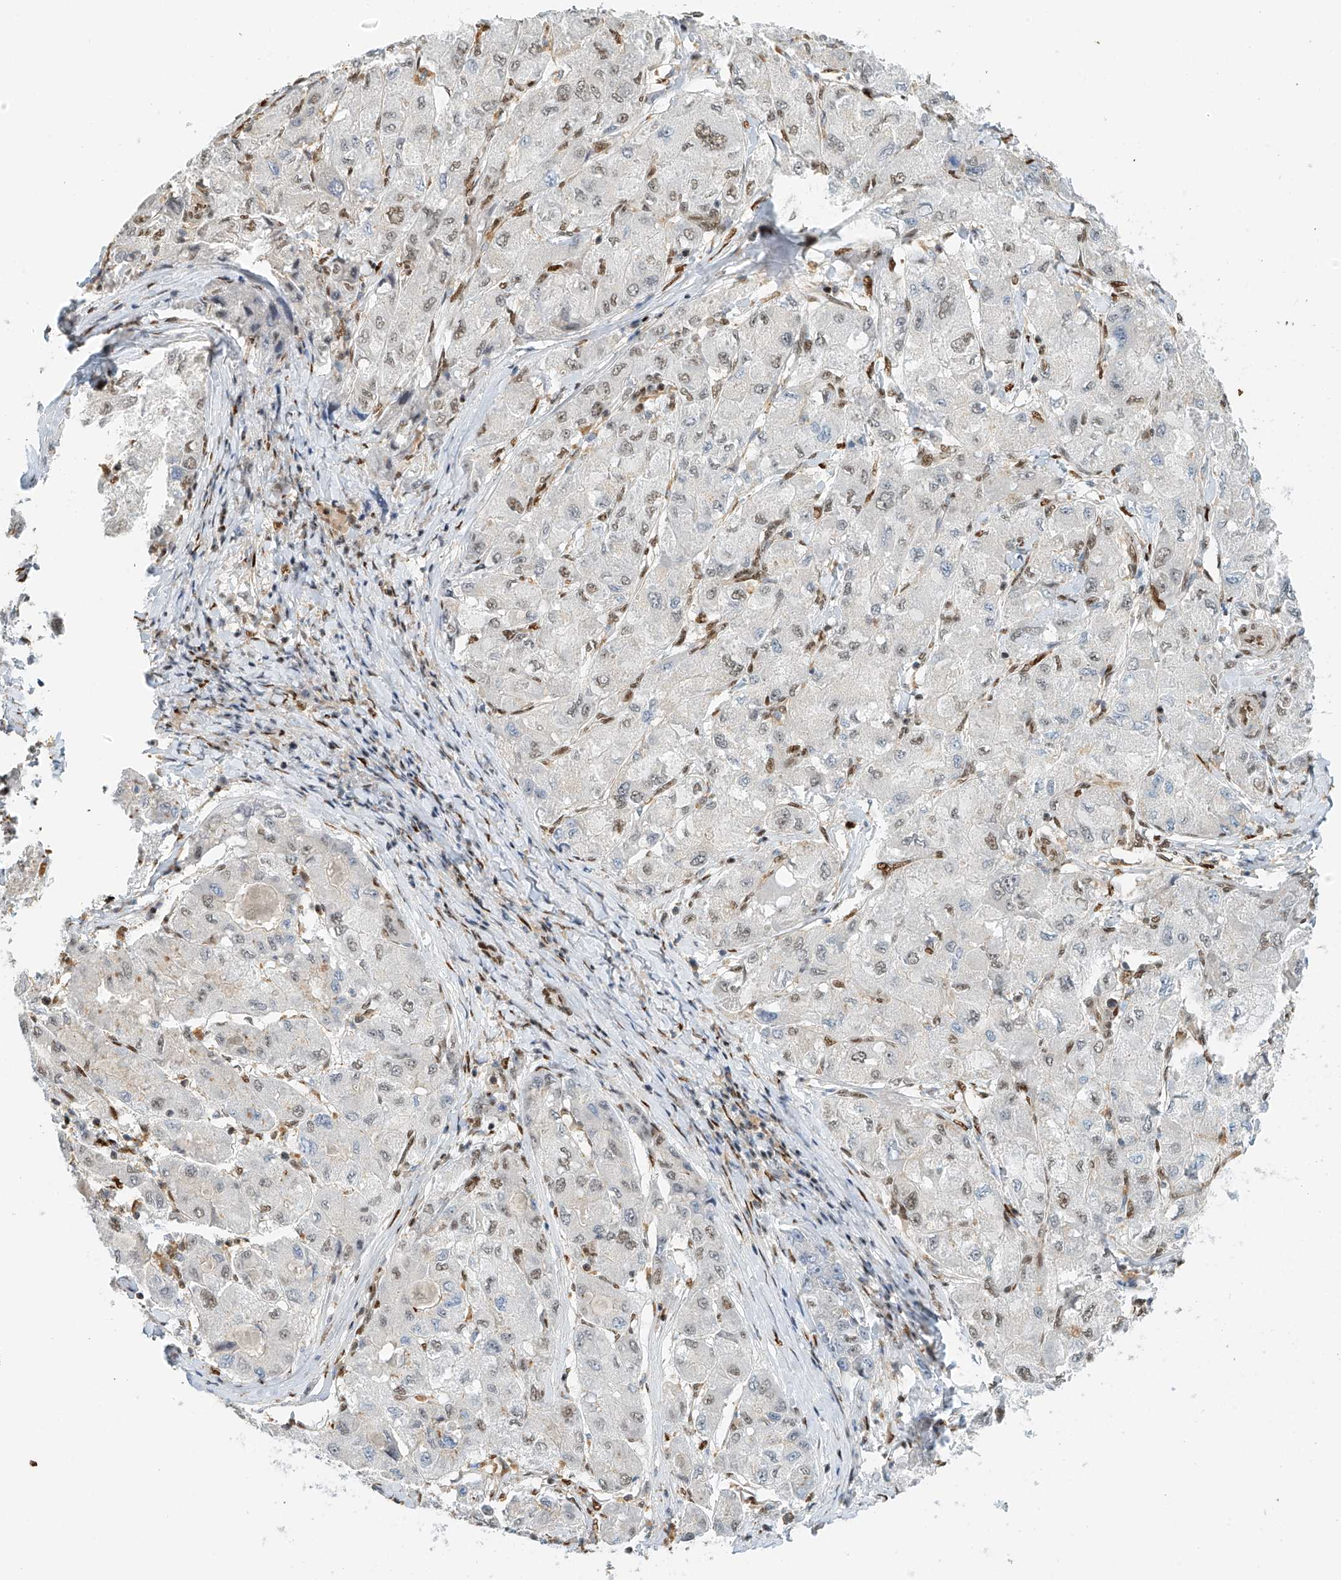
{"staining": {"intensity": "weak", "quantity": "<25%", "location": "nuclear"}, "tissue": "liver cancer", "cell_type": "Tumor cells", "image_type": "cancer", "snomed": [{"axis": "morphology", "description": "Carcinoma, Hepatocellular, NOS"}, {"axis": "topography", "description": "Liver"}], "caption": "DAB (3,3'-diaminobenzidine) immunohistochemical staining of human hepatocellular carcinoma (liver) reveals no significant staining in tumor cells. The staining is performed using DAB brown chromogen with nuclei counter-stained in using hematoxylin.", "gene": "ZNF514", "patient": {"sex": "male", "age": 80}}